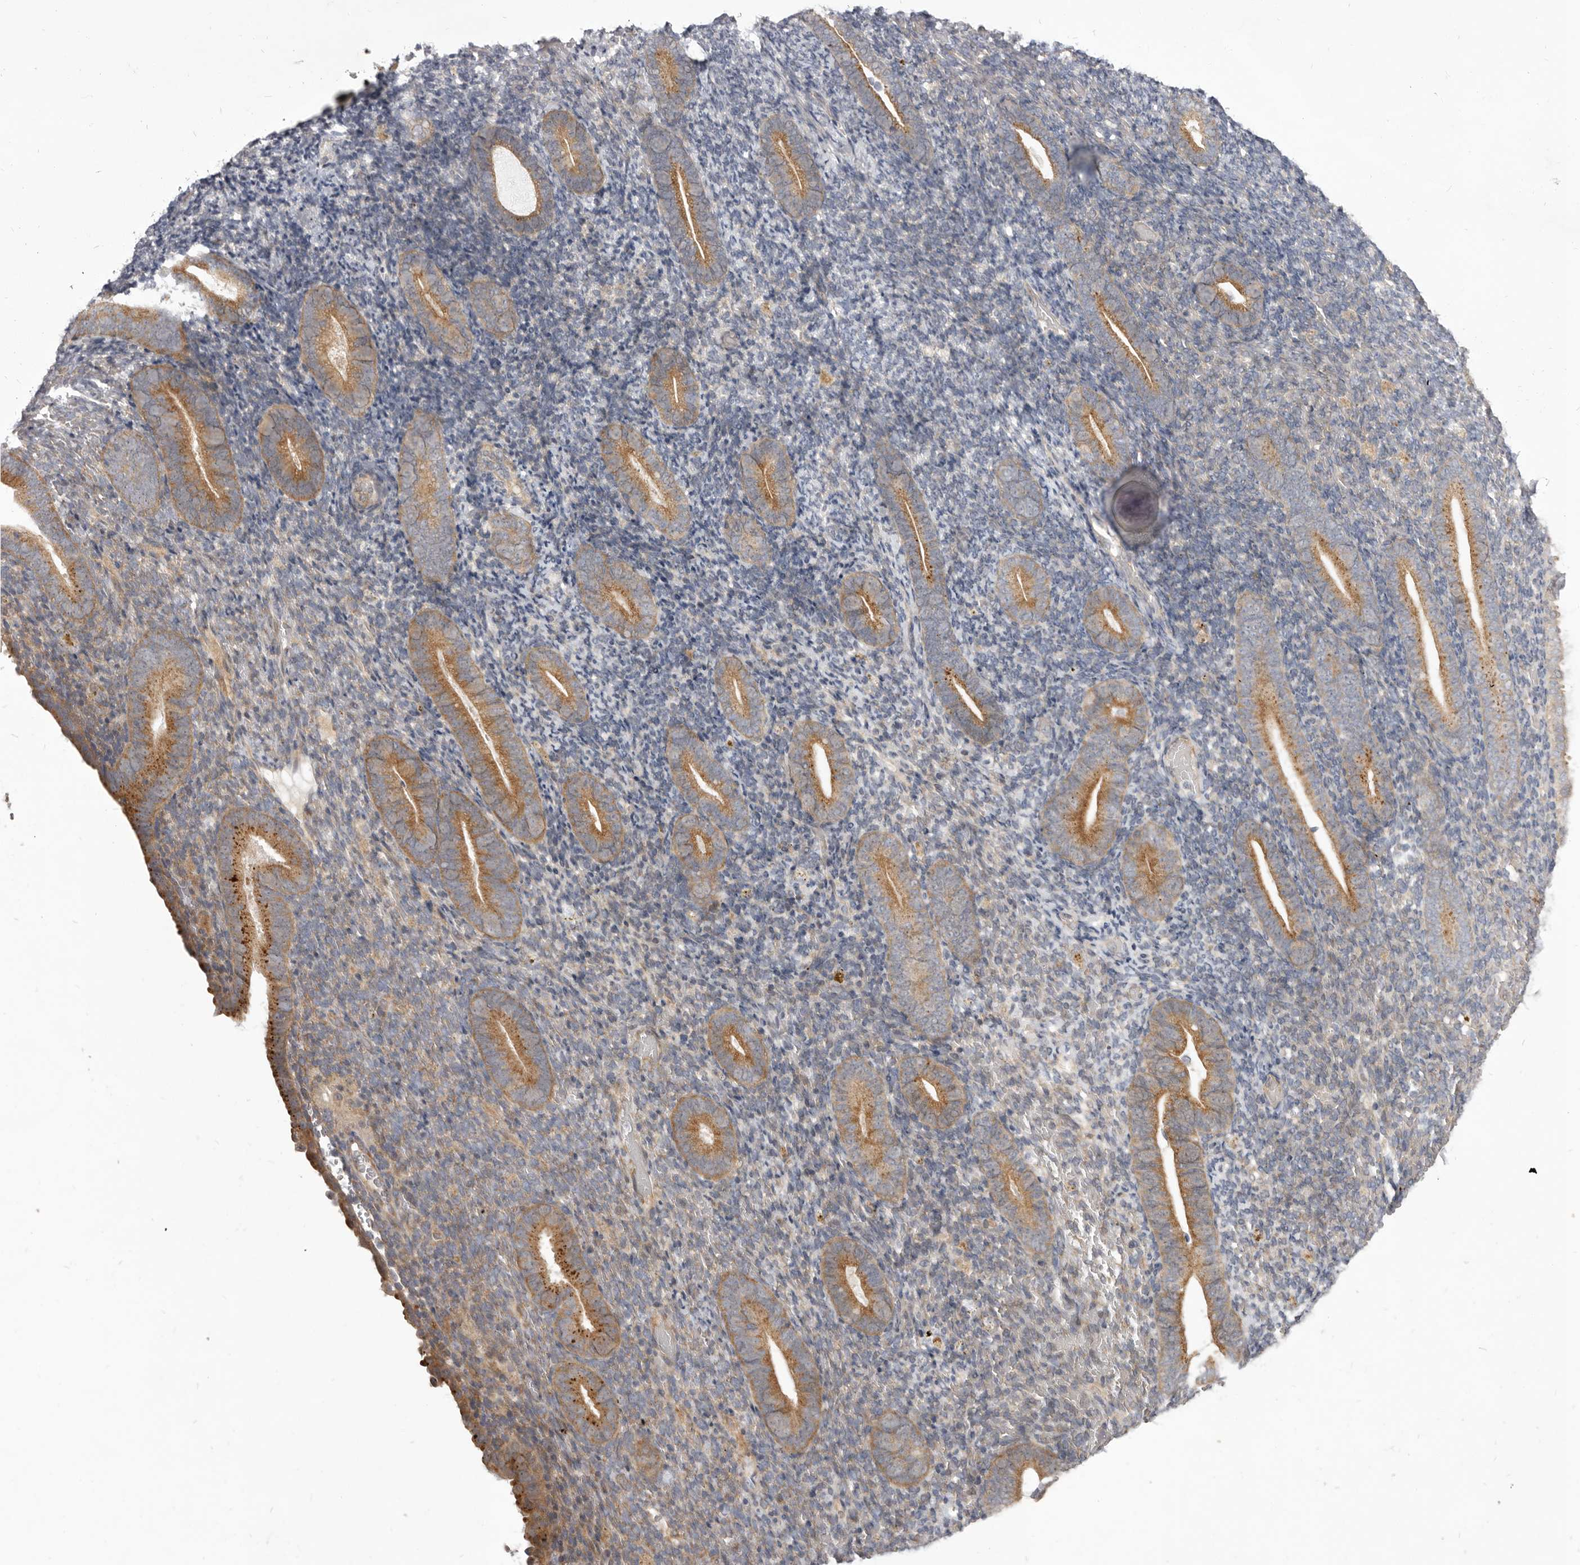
{"staining": {"intensity": "weak", "quantity": "<25%", "location": "cytoplasmic/membranous"}, "tissue": "endometrium", "cell_type": "Cells in endometrial stroma", "image_type": "normal", "snomed": [{"axis": "morphology", "description": "Normal tissue, NOS"}, {"axis": "topography", "description": "Endometrium"}], "caption": "The immunohistochemistry (IHC) histopathology image has no significant staining in cells in endometrial stroma of endometrium. The staining was performed using DAB to visualize the protein expression in brown, while the nuclei were stained in blue with hematoxylin (Magnification: 20x).", "gene": "TBC1D8B", "patient": {"sex": "female", "age": 51}}